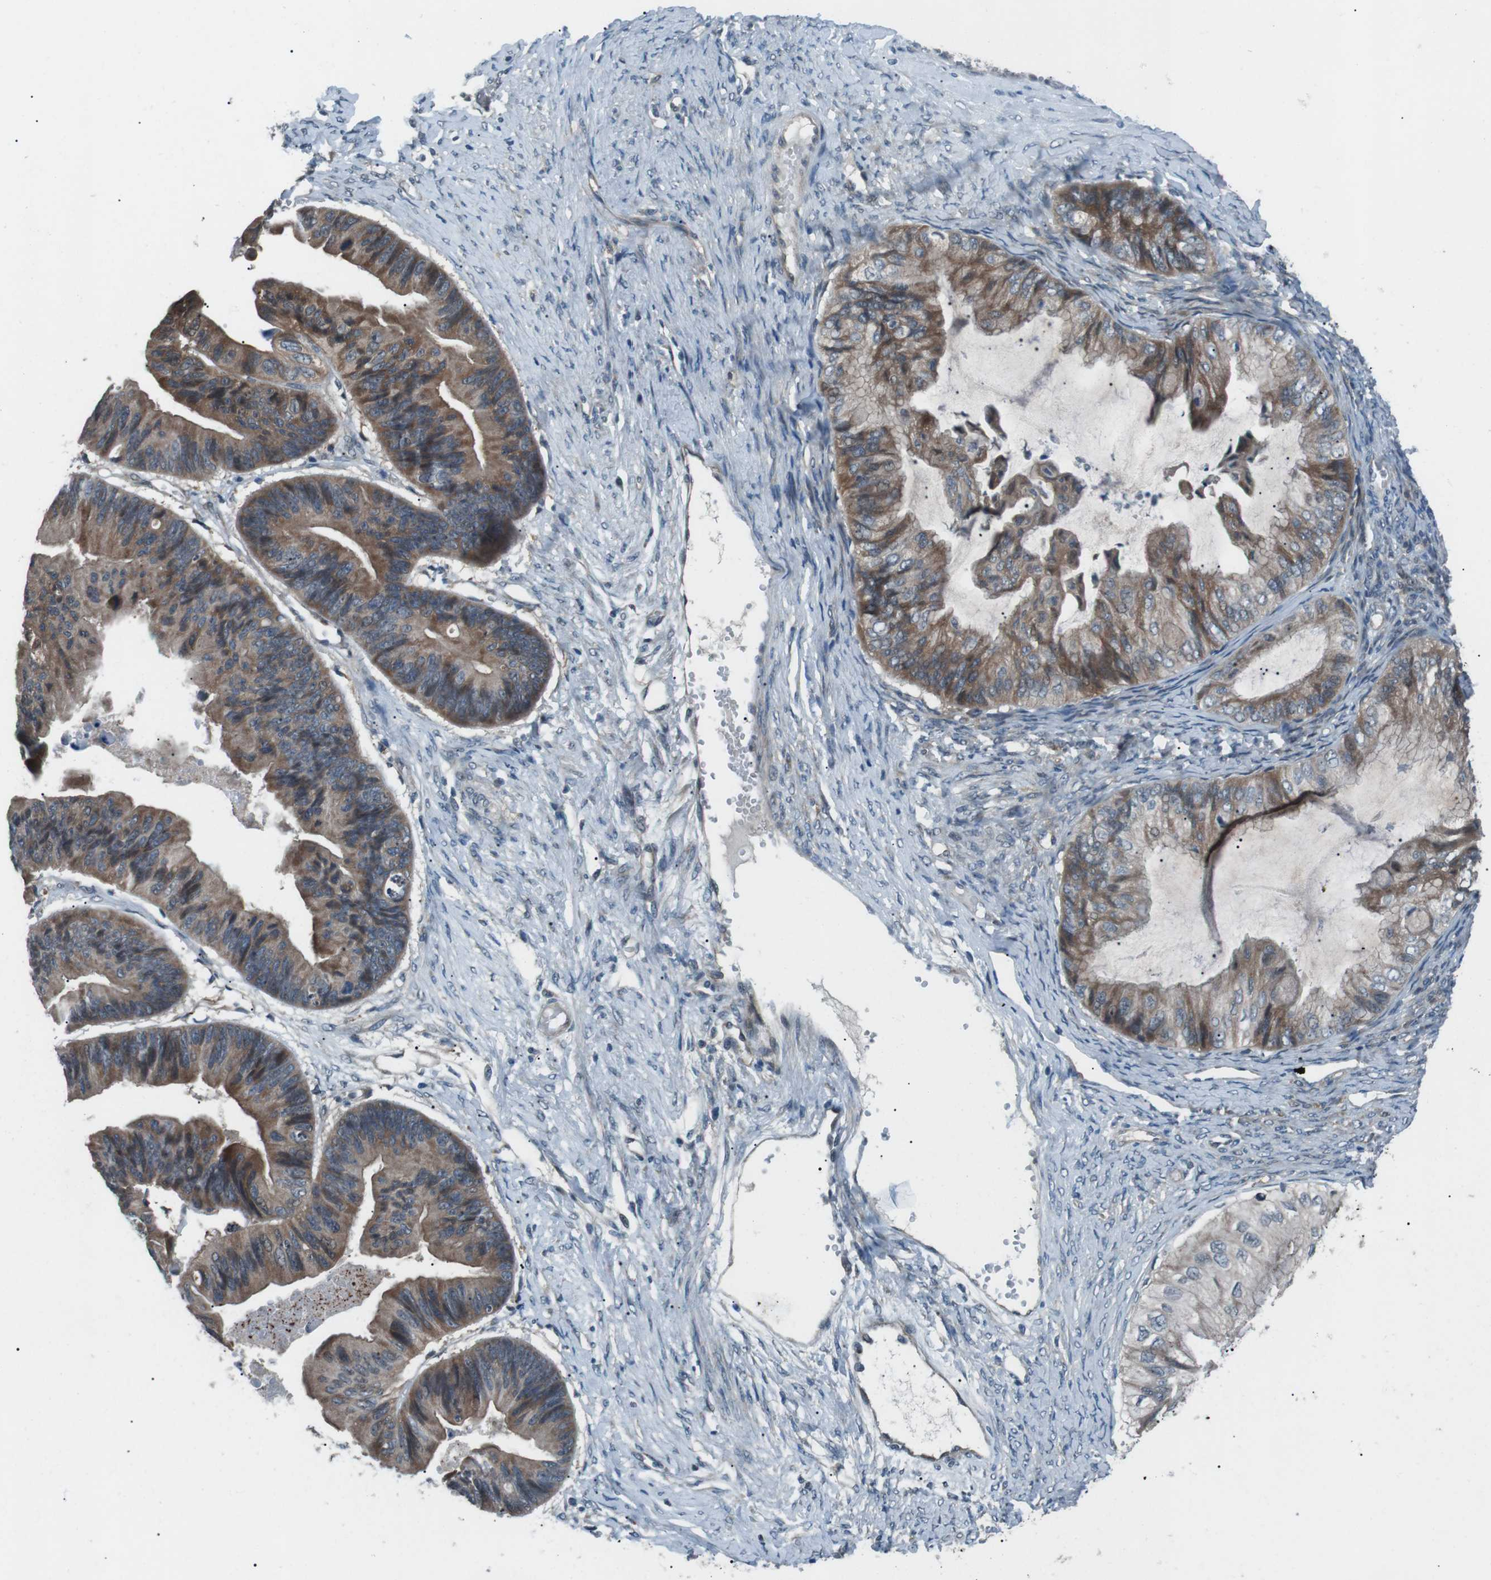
{"staining": {"intensity": "moderate", "quantity": "25%-75%", "location": "cytoplasmic/membranous"}, "tissue": "ovarian cancer", "cell_type": "Tumor cells", "image_type": "cancer", "snomed": [{"axis": "morphology", "description": "Cystadenocarcinoma, mucinous, NOS"}, {"axis": "topography", "description": "Ovary"}], "caption": "An image showing moderate cytoplasmic/membranous positivity in approximately 25%-75% of tumor cells in ovarian cancer, as visualized by brown immunohistochemical staining.", "gene": "LRIG2", "patient": {"sex": "female", "age": 61}}